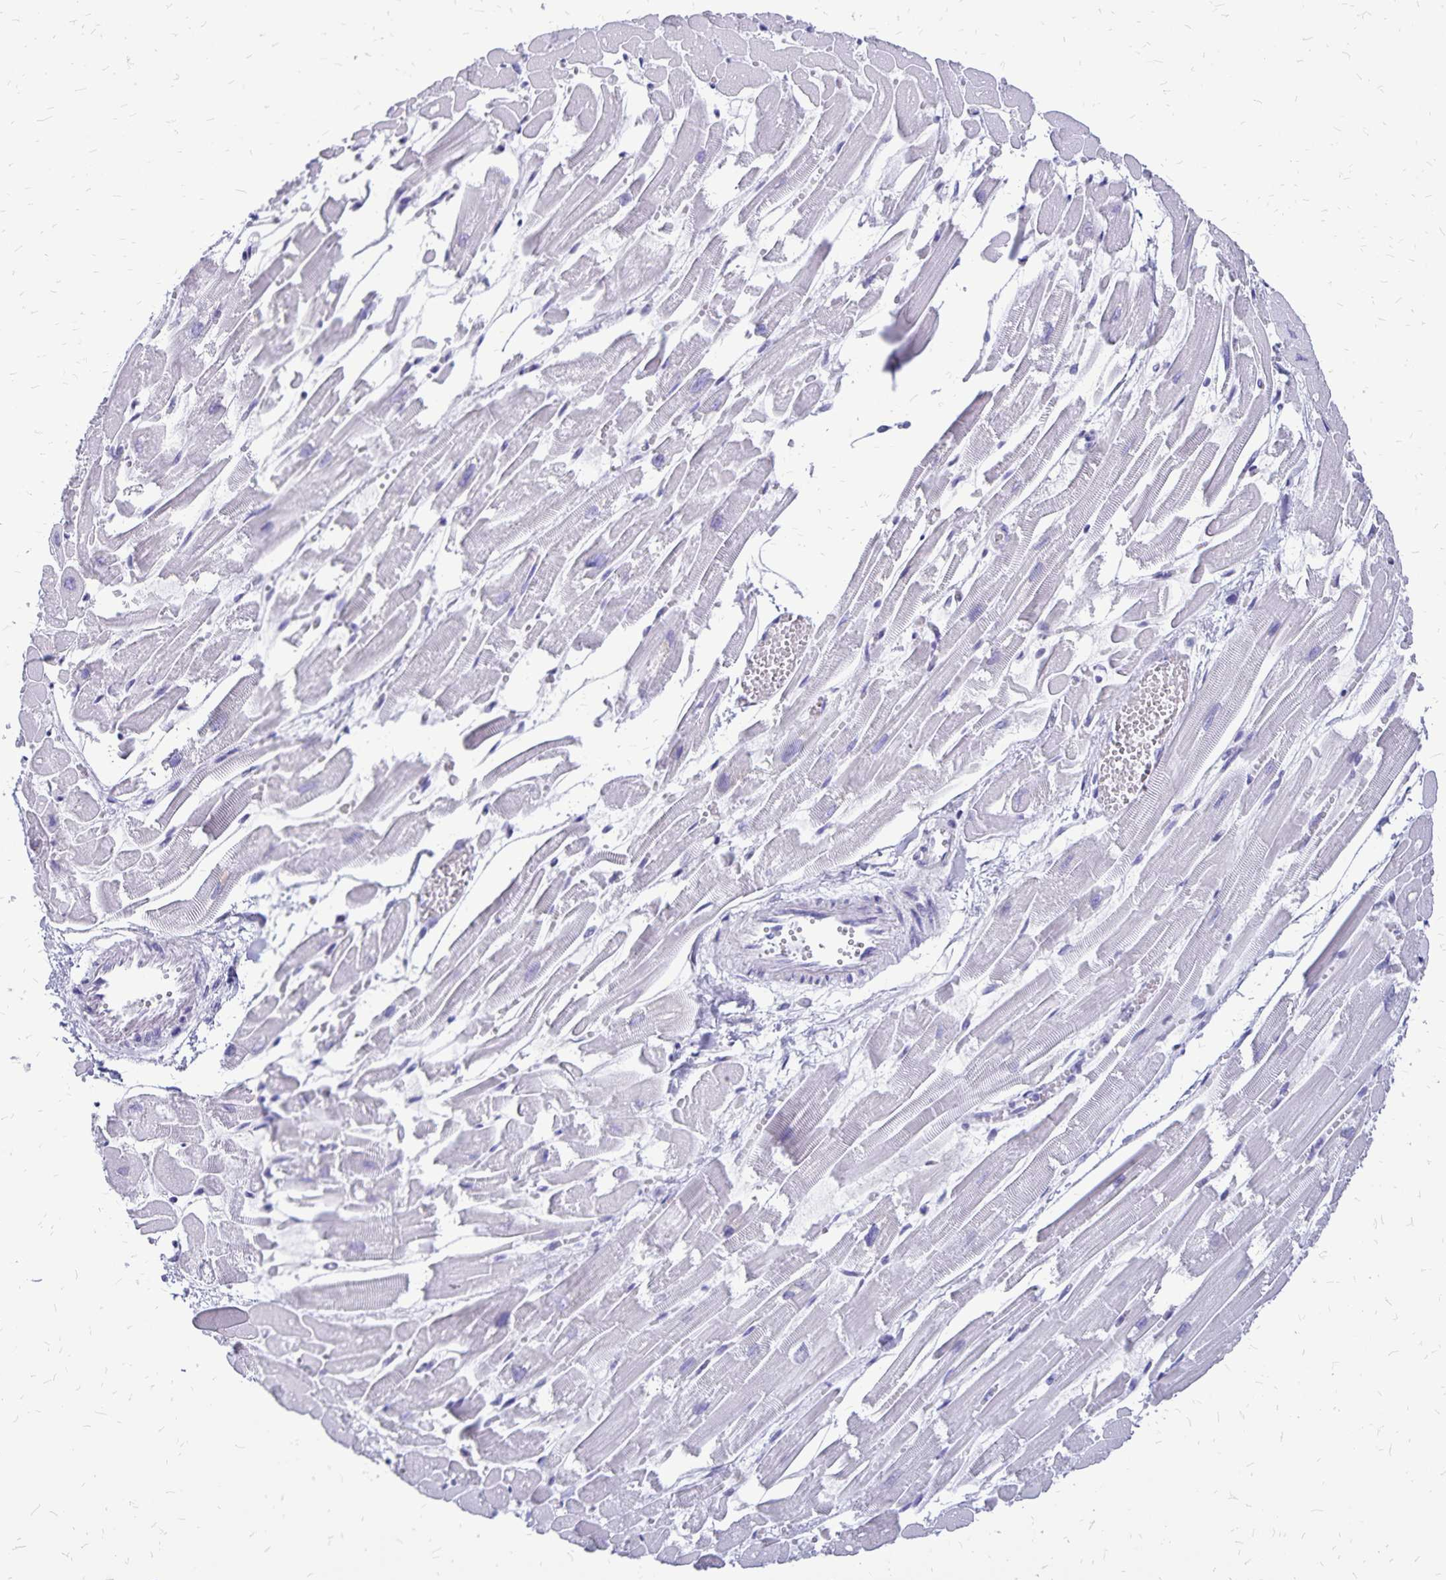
{"staining": {"intensity": "negative", "quantity": "none", "location": "none"}, "tissue": "heart muscle", "cell_type": "Cardiomyocytes", "image_type": "normal", "snomed": [{"axis": "morphology", "description": "Normal tissue, NOS"}, {"axis": "topography", "description": "Heart"}], "caption": "The micrograph demonstrates no significant staining in cardiomyocytes of heart muscle. Nuclei are stained in blue.", "gene": "HMGB3", "patient": {"sex": "female", "age": 52}}